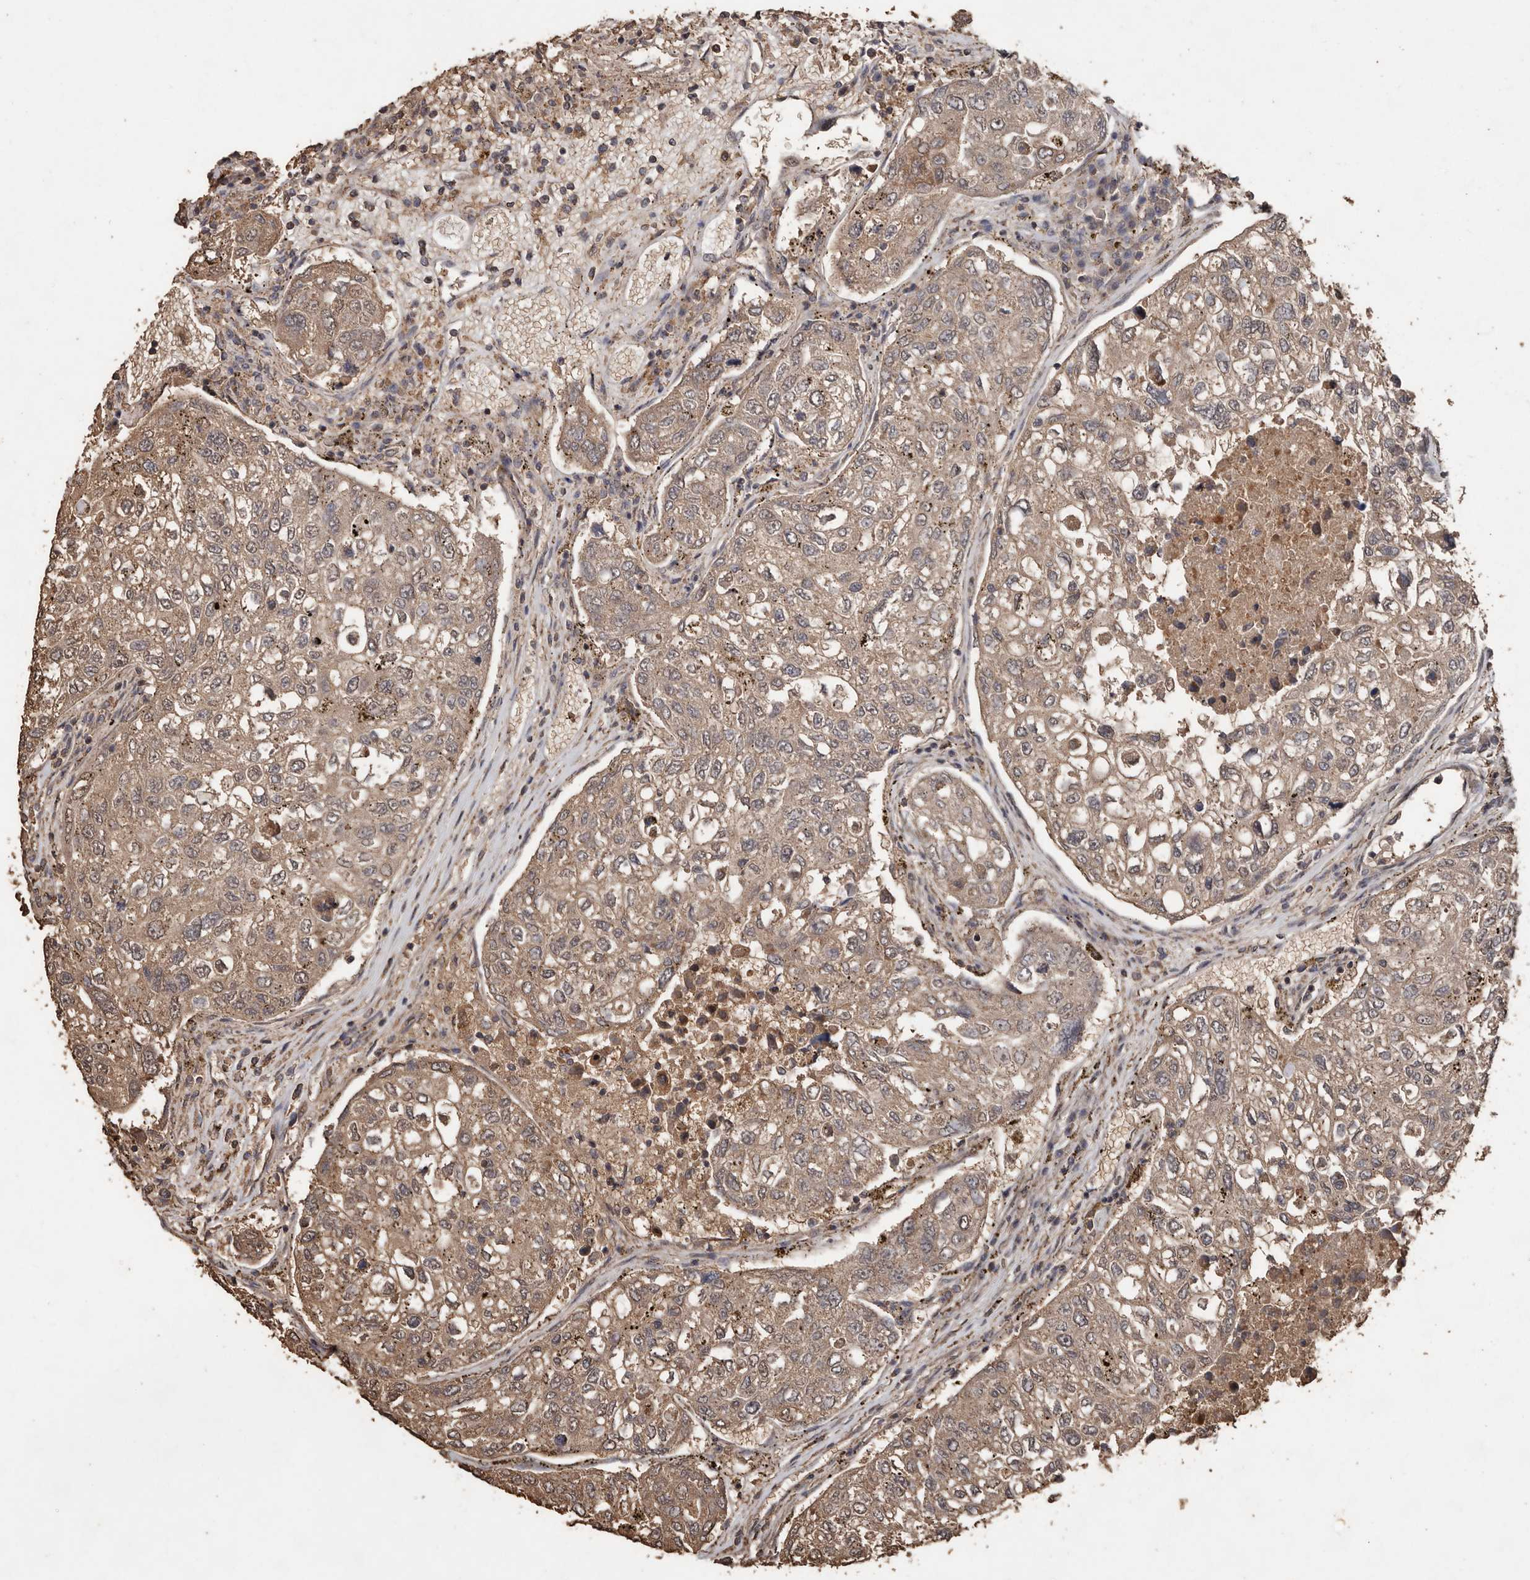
{"staining": {"intensity": "weak", "quantity": ">75%", "location": "cytoplasmic/membranous"}, "tissue": "urothelial cancer", "cell_type": "Tumor cells", "image_type": "cancer", "snomed": [{"axis": "morphology", "description": "Urothelial carcinoma, High grade"}, {"axis": "topography", "description": "Lymph node"}, {"axis": "topography", "description": "Urinary bladder"}], "caption": "Immunohistochemical staining of human urothelial cancer displays low levels of weak cytoplasmic/membranous staining in approximately >75% of tumor cells.", "gene": "RANBP17", "patient": {"sex": "male", "age": 51}}